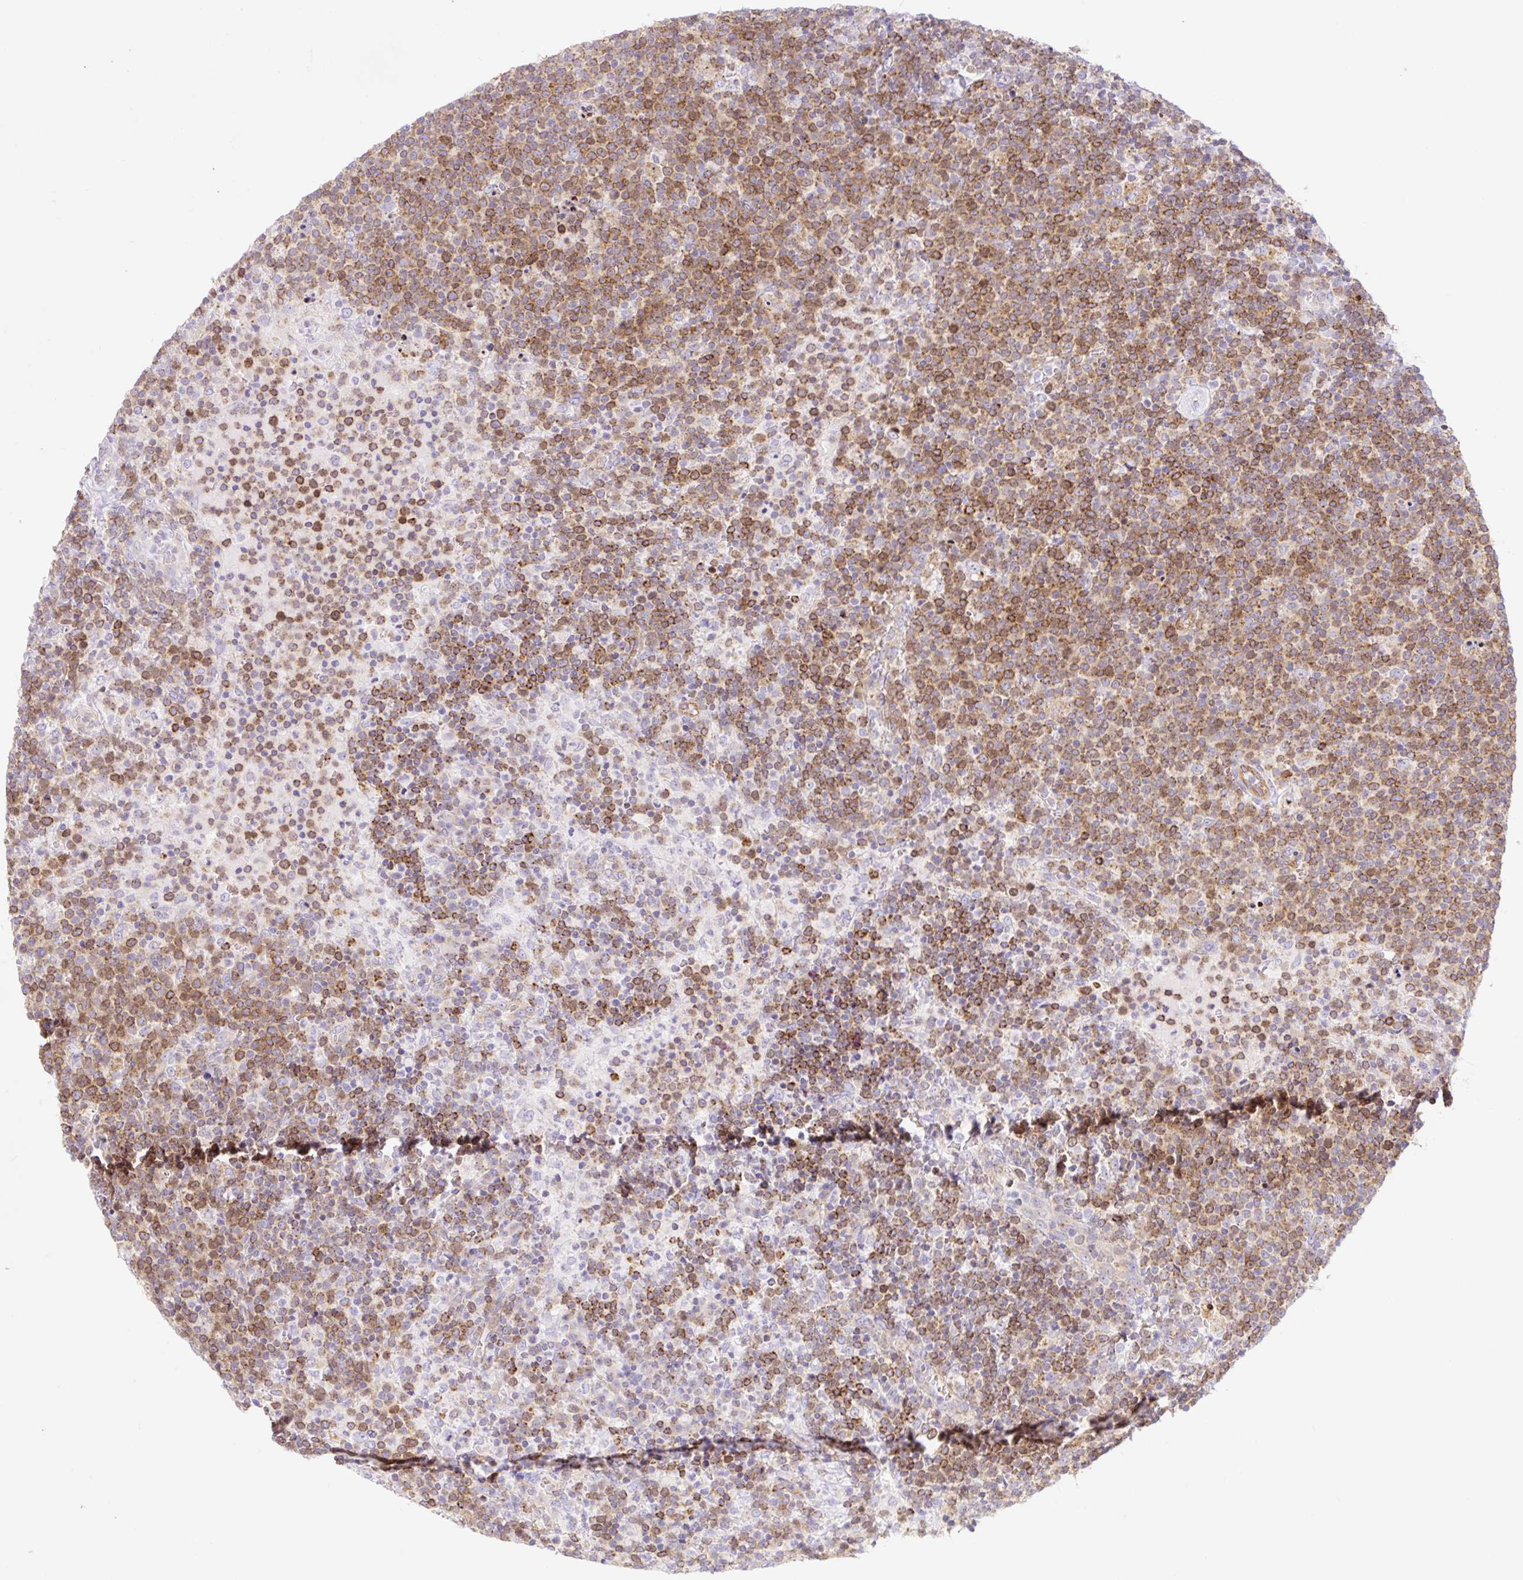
{"staining": {"intensity": "strong", "quantity": "25%-75%", "location": "cytoplasmic/membranous"}, "tissue": "lymphoma", "cell_type": "Tumor cells", "image_type": "cancer", "snomed": [{"axis": "morphology", "description": "Malignant lymphoma, non-Hodgkin's type, High grade"}, {"axis": "topography", "description": "Lymph node"}], "caption": "High-grade malignant lymphoma, non-Hodgkin's type tissue exhibits strong cytoplasmic/membranous staining in approximately 25%-75% of tumor cells, visualized by immunohistochemistry. The protein of interest is shown in brown color, while the nuclei are stained blue.", "gene": "HIP1R", "patient": {"sex": "male", "age": 61}}